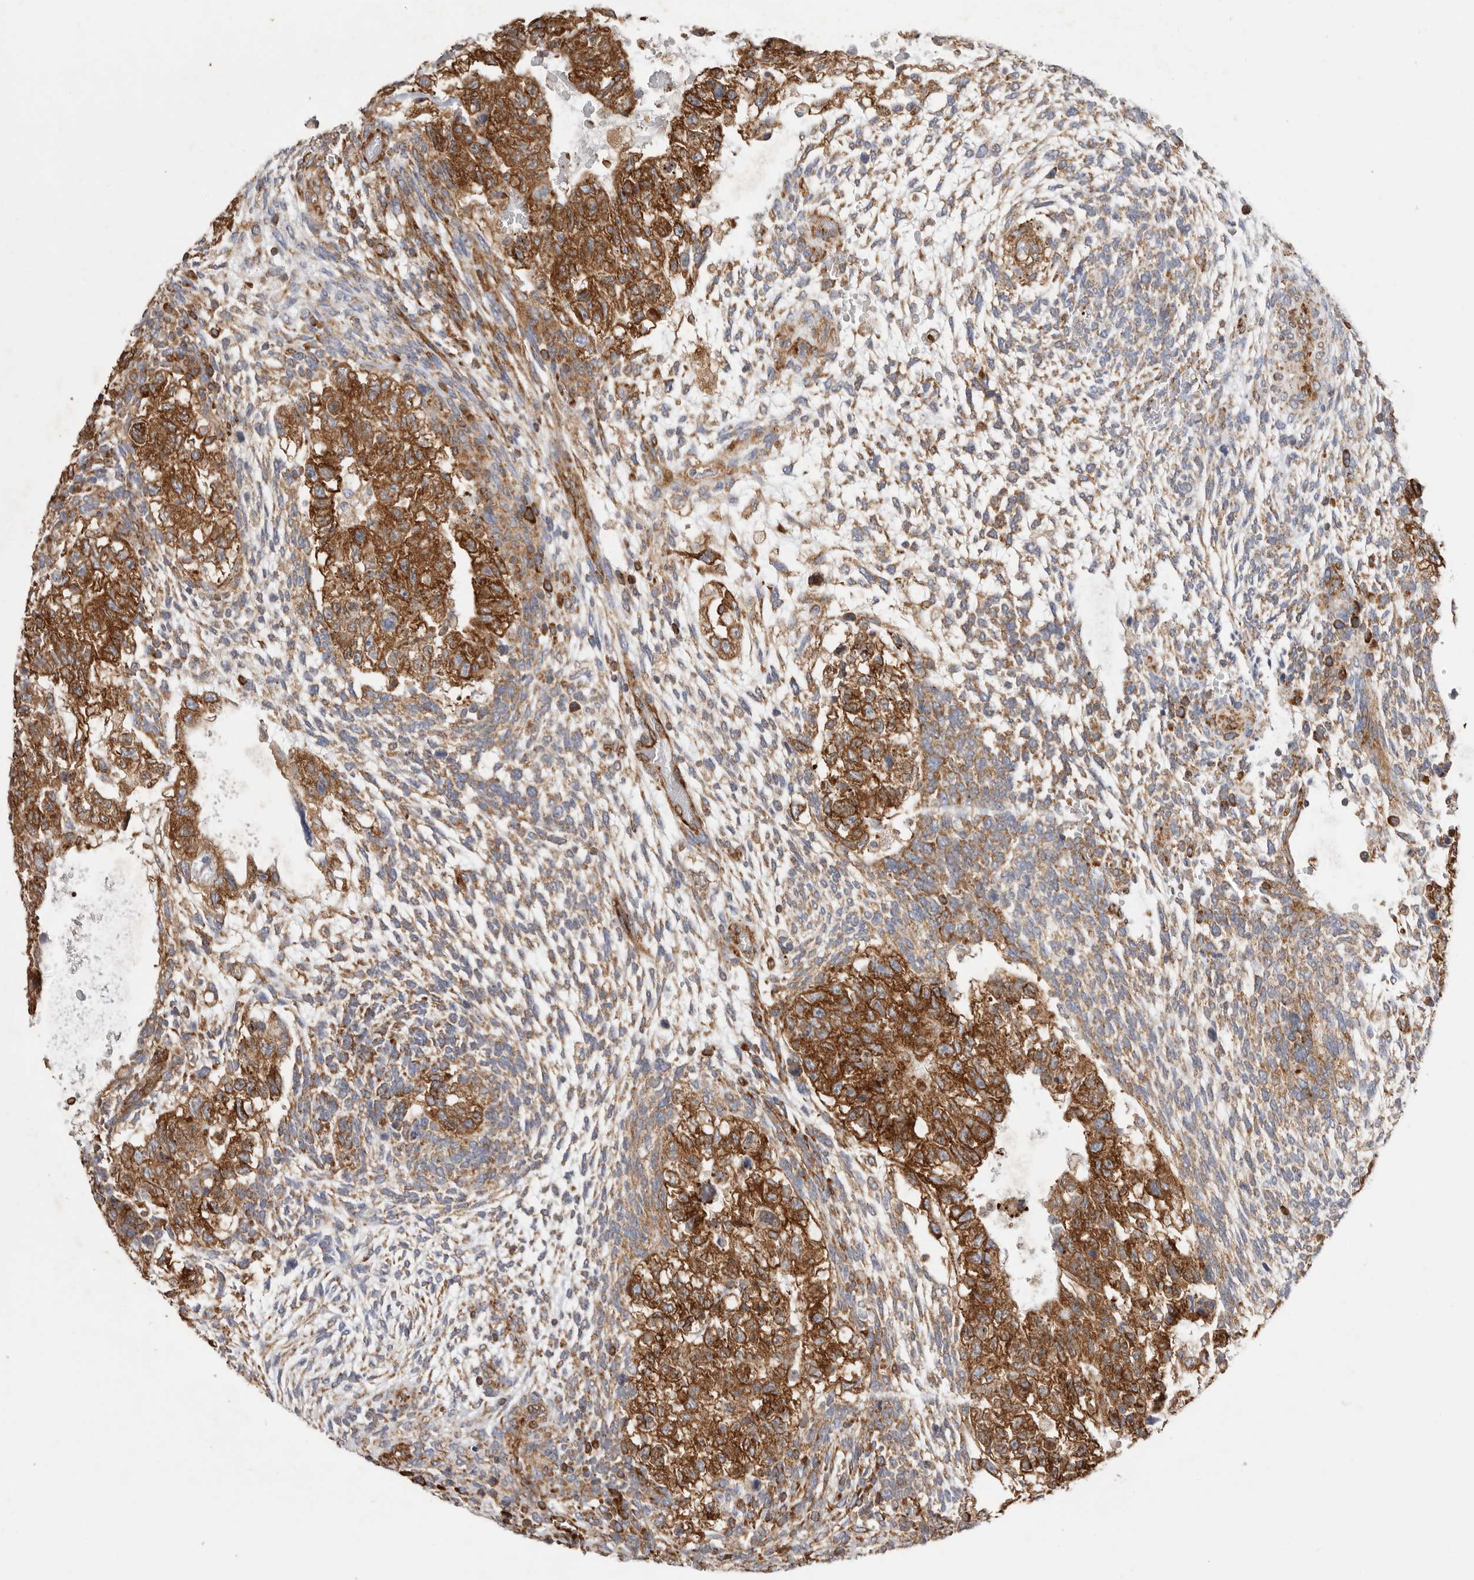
{"staining": {"intensity": "strong", "quantity": ">75%", "location": "cytoplasmic/membranous"}, "tissue": "testis cancer", "cell_type": "Tumor cells", "image_type": "cancer", "snomed": [{"axis": "morphology", "description": "Carcinoma, Embryonal, NOS"}, {"axis": "topography", "description": "Testis"}], "caption": "Strong cytoplasmic/membranous positivity for a protein is appreciated in approximately >75% of tumor cells of testis cancer (embryonal carcinoma) using immunohistochemistry (IHC).", "gene": "SERBP1", "patient": {"sex": "male", "age": 36}}